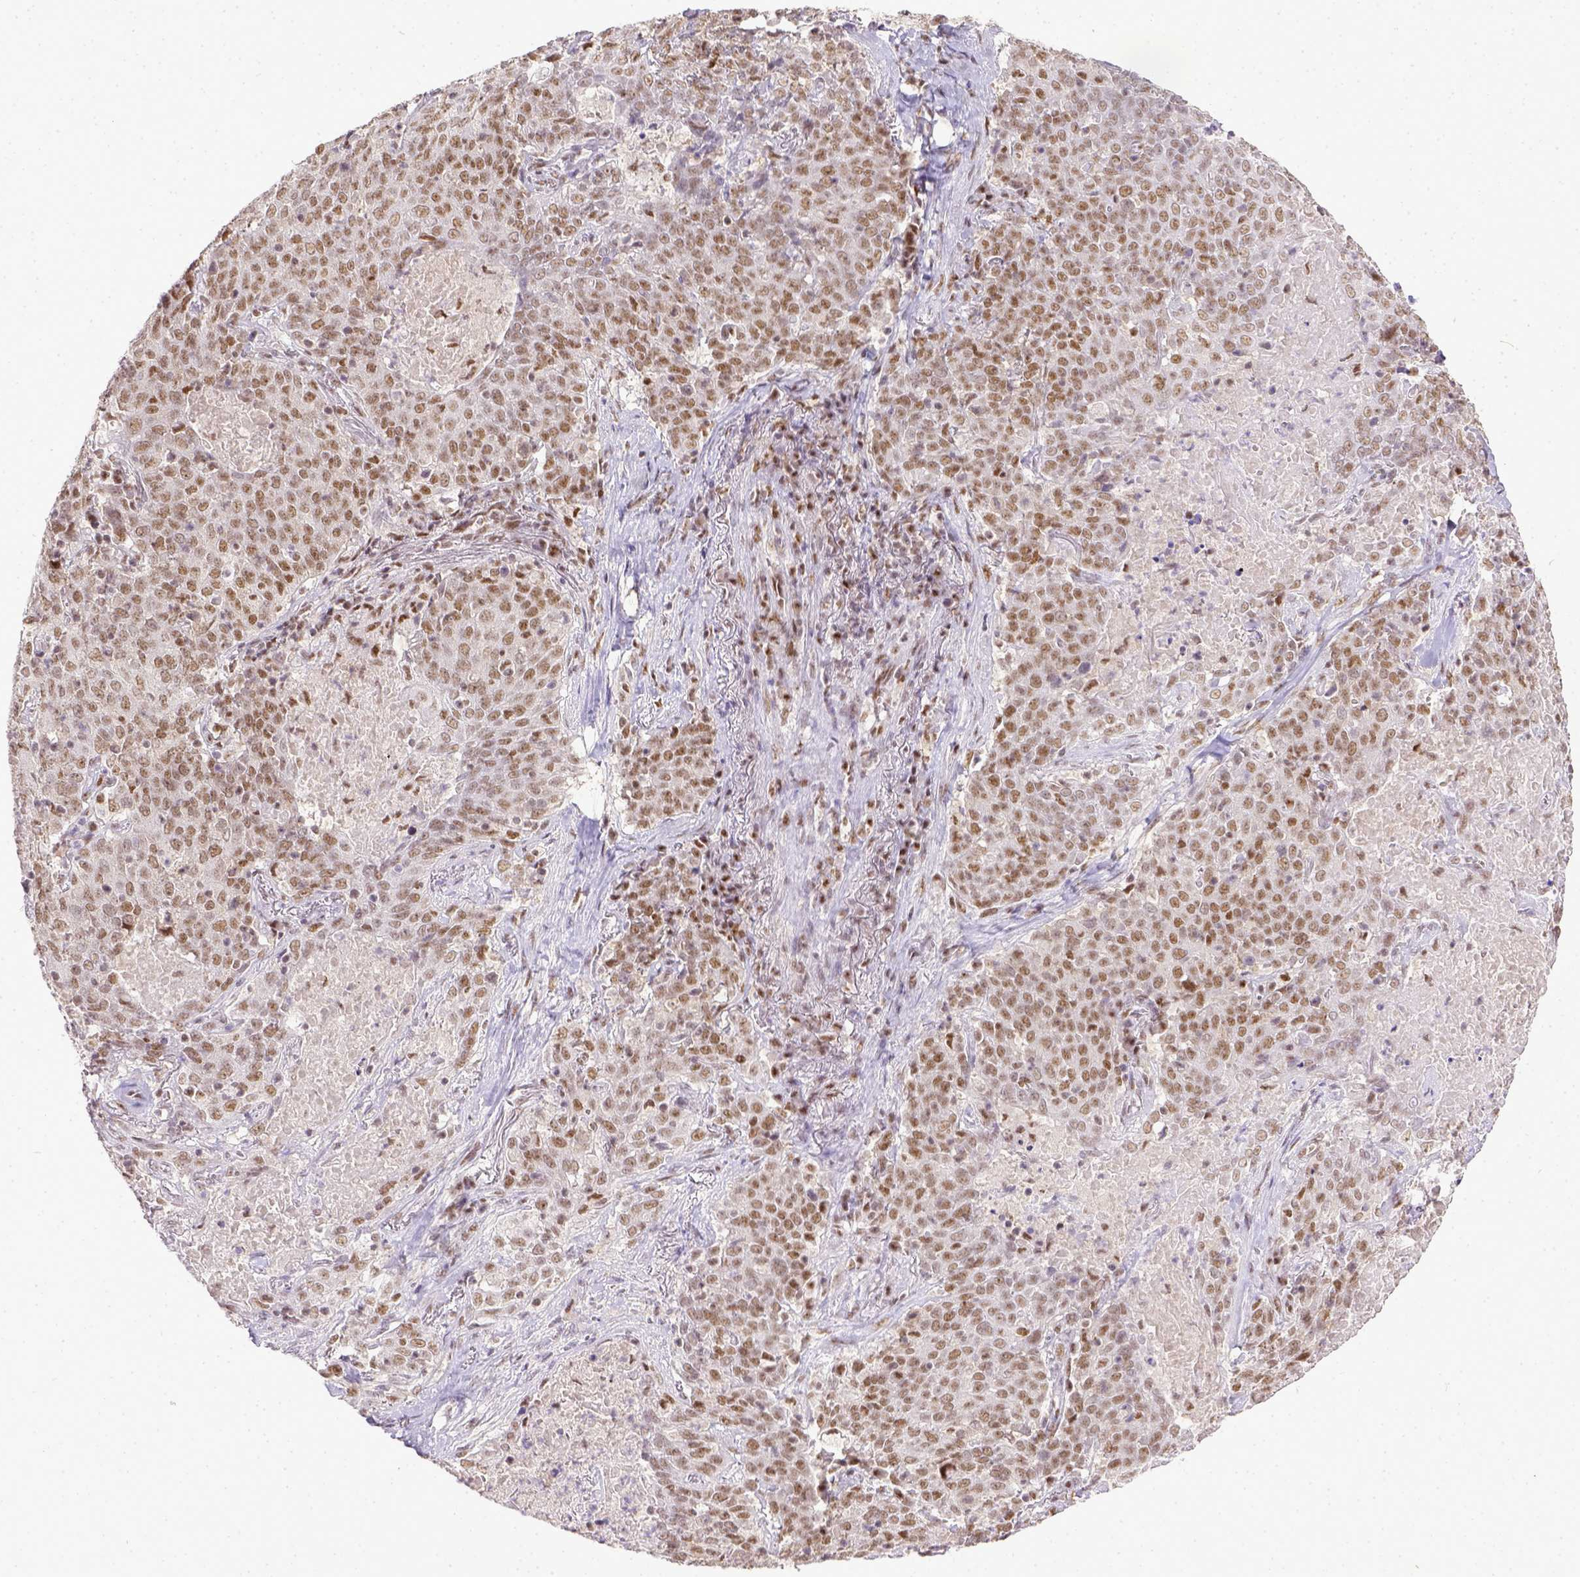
{"staining": {"intensity": "moderate", "quantity": ">75%", "location": "nuclear"}, "tissue": "lung cancer", "cell_type": "Tumor cells", "image_type": "cancer", "snomed": [{"axis": "morphology", "description": "Squamous cell carcinoma, NOS"}, {"axis": "topography", "description": "Lung"}], "caption": "IHC (DAB) staining of lung cancer demonstrates moderate nuclear protein expression in approximately >75% of tumor cells. (DAB (3,3'-diaminobenzidine) IHC with brightfield microscopy, high magnification).", "gene": "ERCC1", "patient": {"sex": "male", "age": 82}}